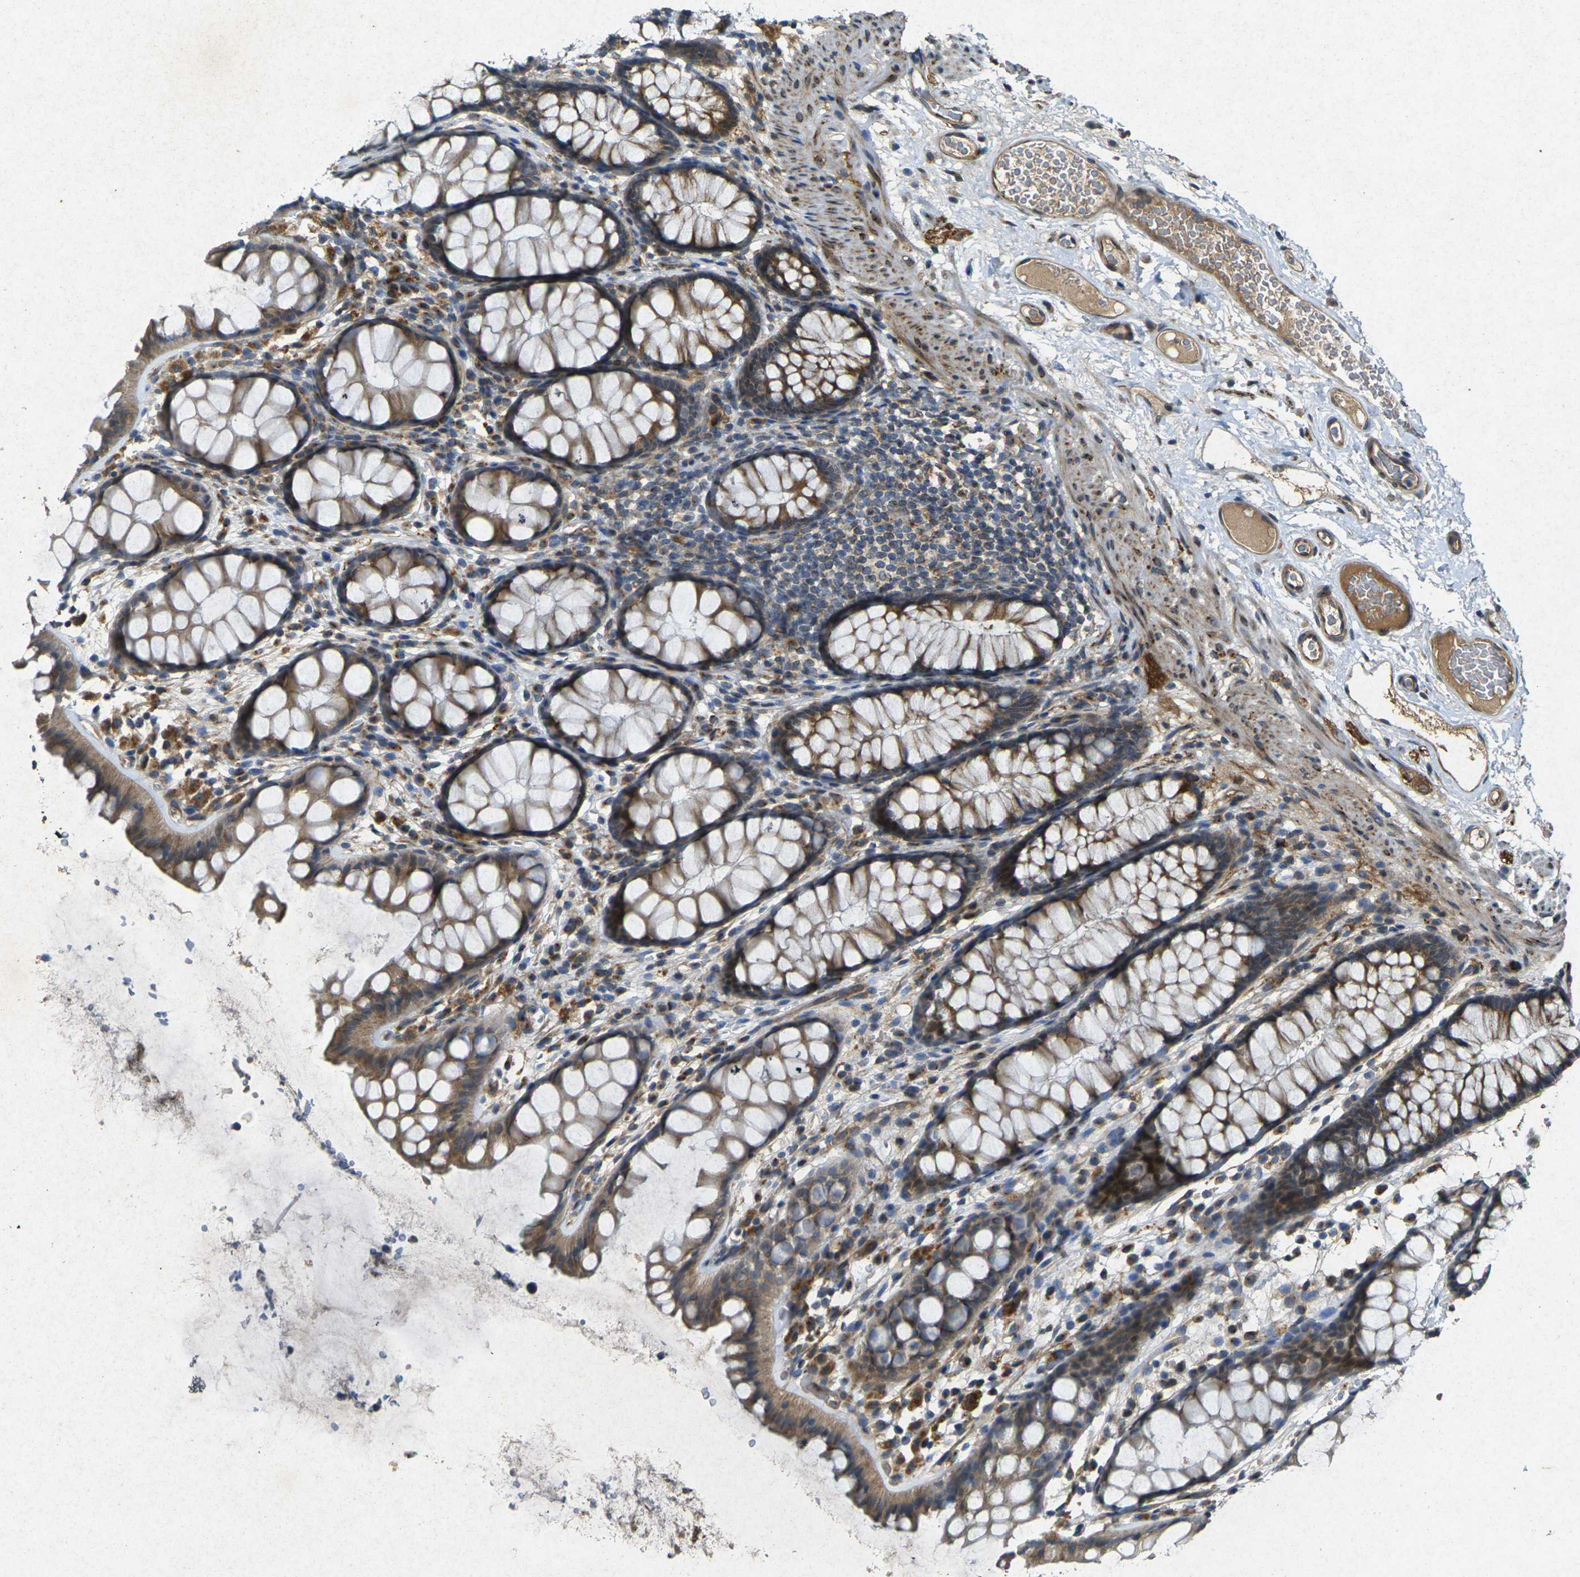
{"staining": {"intensity": "moderate", "quantity": ">75%", "location": "cytoplasmic/membranous"}, "tissue": "colon", "cell_type": "Endothelial cells", "image_type": "normal", "snomed": [{"axis": "morphology", "description": "Normal tissue, NOS"}, {"axis": "topography", "description": "Colon"}], "caption": "A photomicrograph of human colon stained for a protein demonstrates moderate cytoplasmic/membranous brown staining in endothelial cells. The staining was performed using DAB to visualize the protein expression in brown, while the nuclei were stained in blue with hematoxylin (Magnification: 20x).", "gene": "RGMA", "patient": {"sex": "female", "age": 55}}